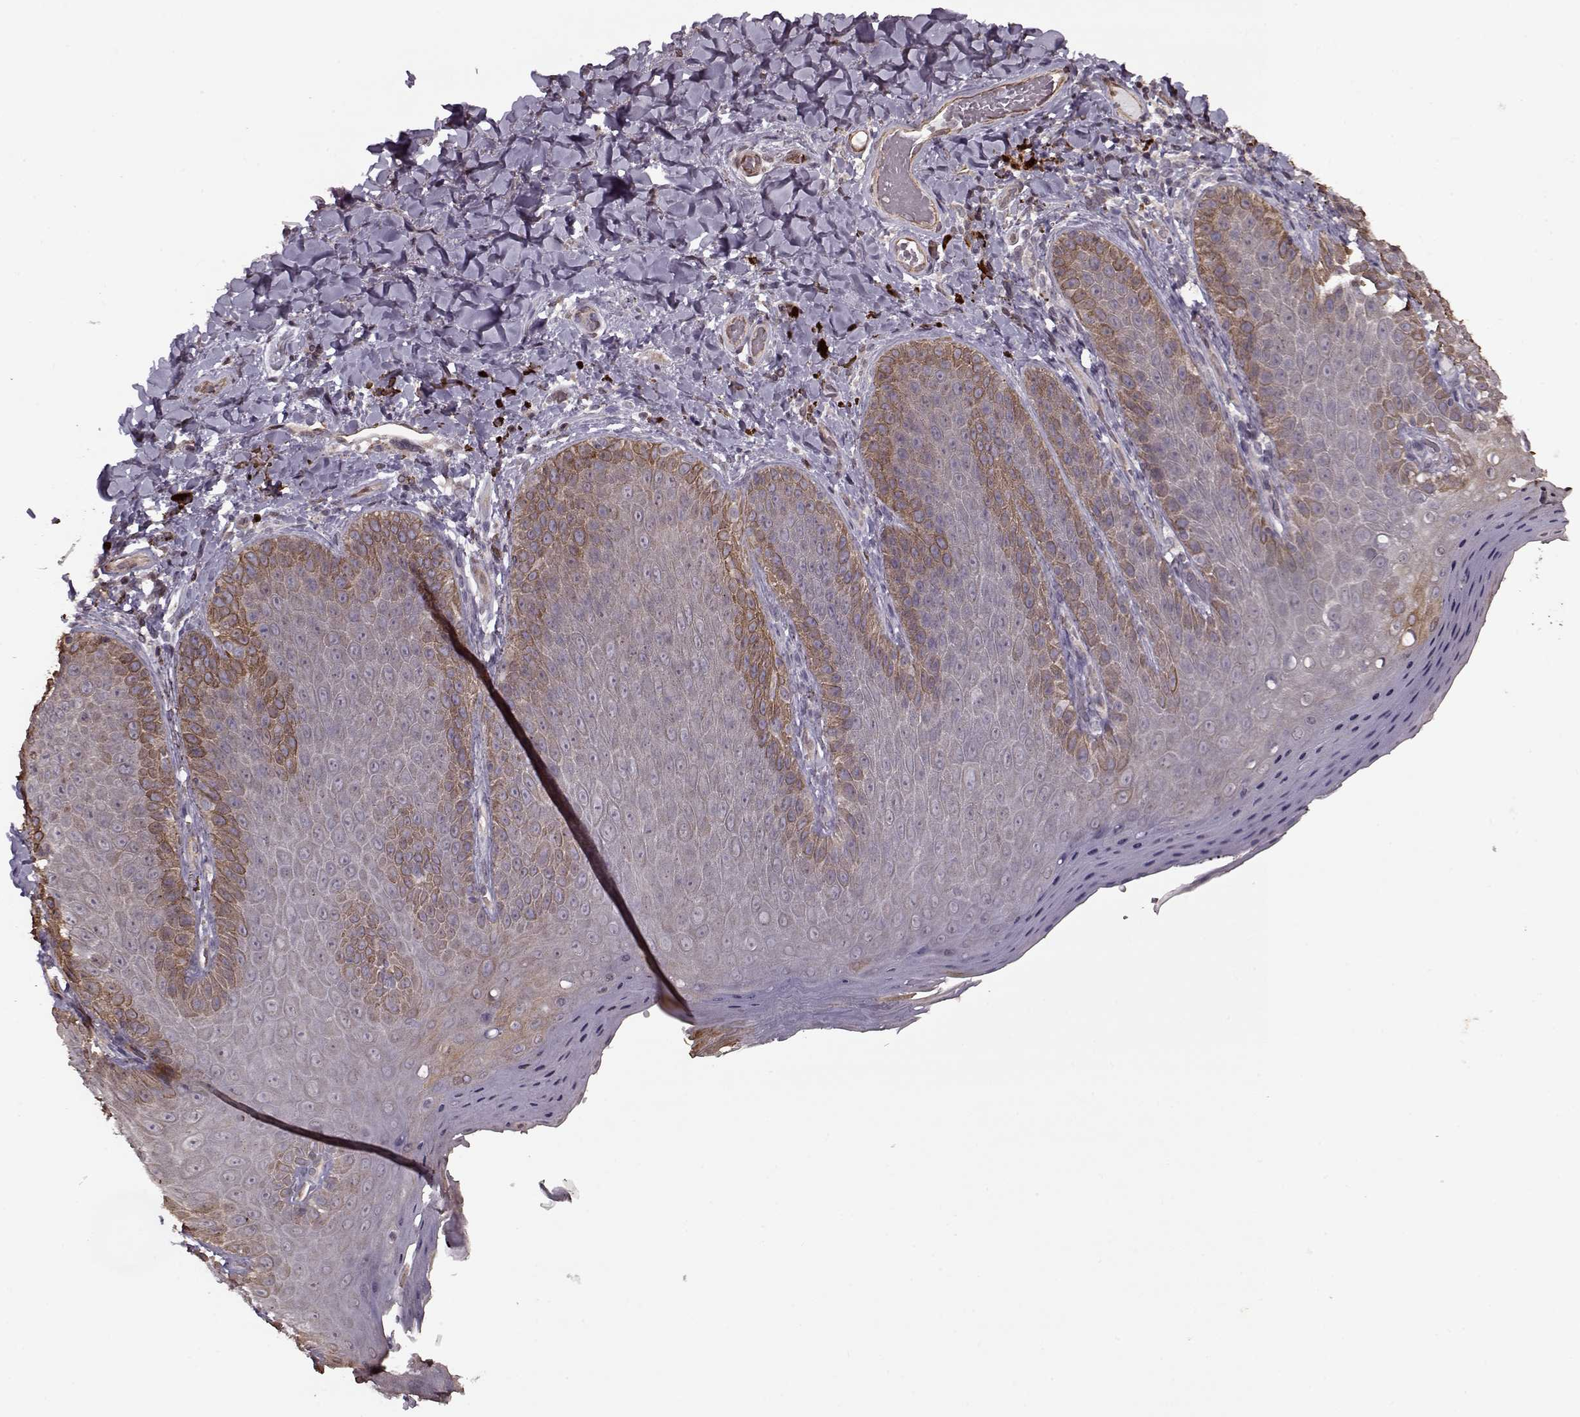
{"staining": {"intensity": "strong", "quantity": "<25%", "location": "cytoplasmic/membranous"}, "tissue": "skin", "cell_type": "Epidermal cells", "image_type": "normal", "snomed": [{"axis": "morphology", "description": "Normal tissue, NOS"}, {"axis": "topography", "description": "Anal"}], "caption": "The histopathology image exhibits a brown stain indicating the presence of a protein in the cytoplasmic/membranous of epidermal cells in skin.", "gene": "KRT9", "patient": {"sex": "male", "age": 53}}